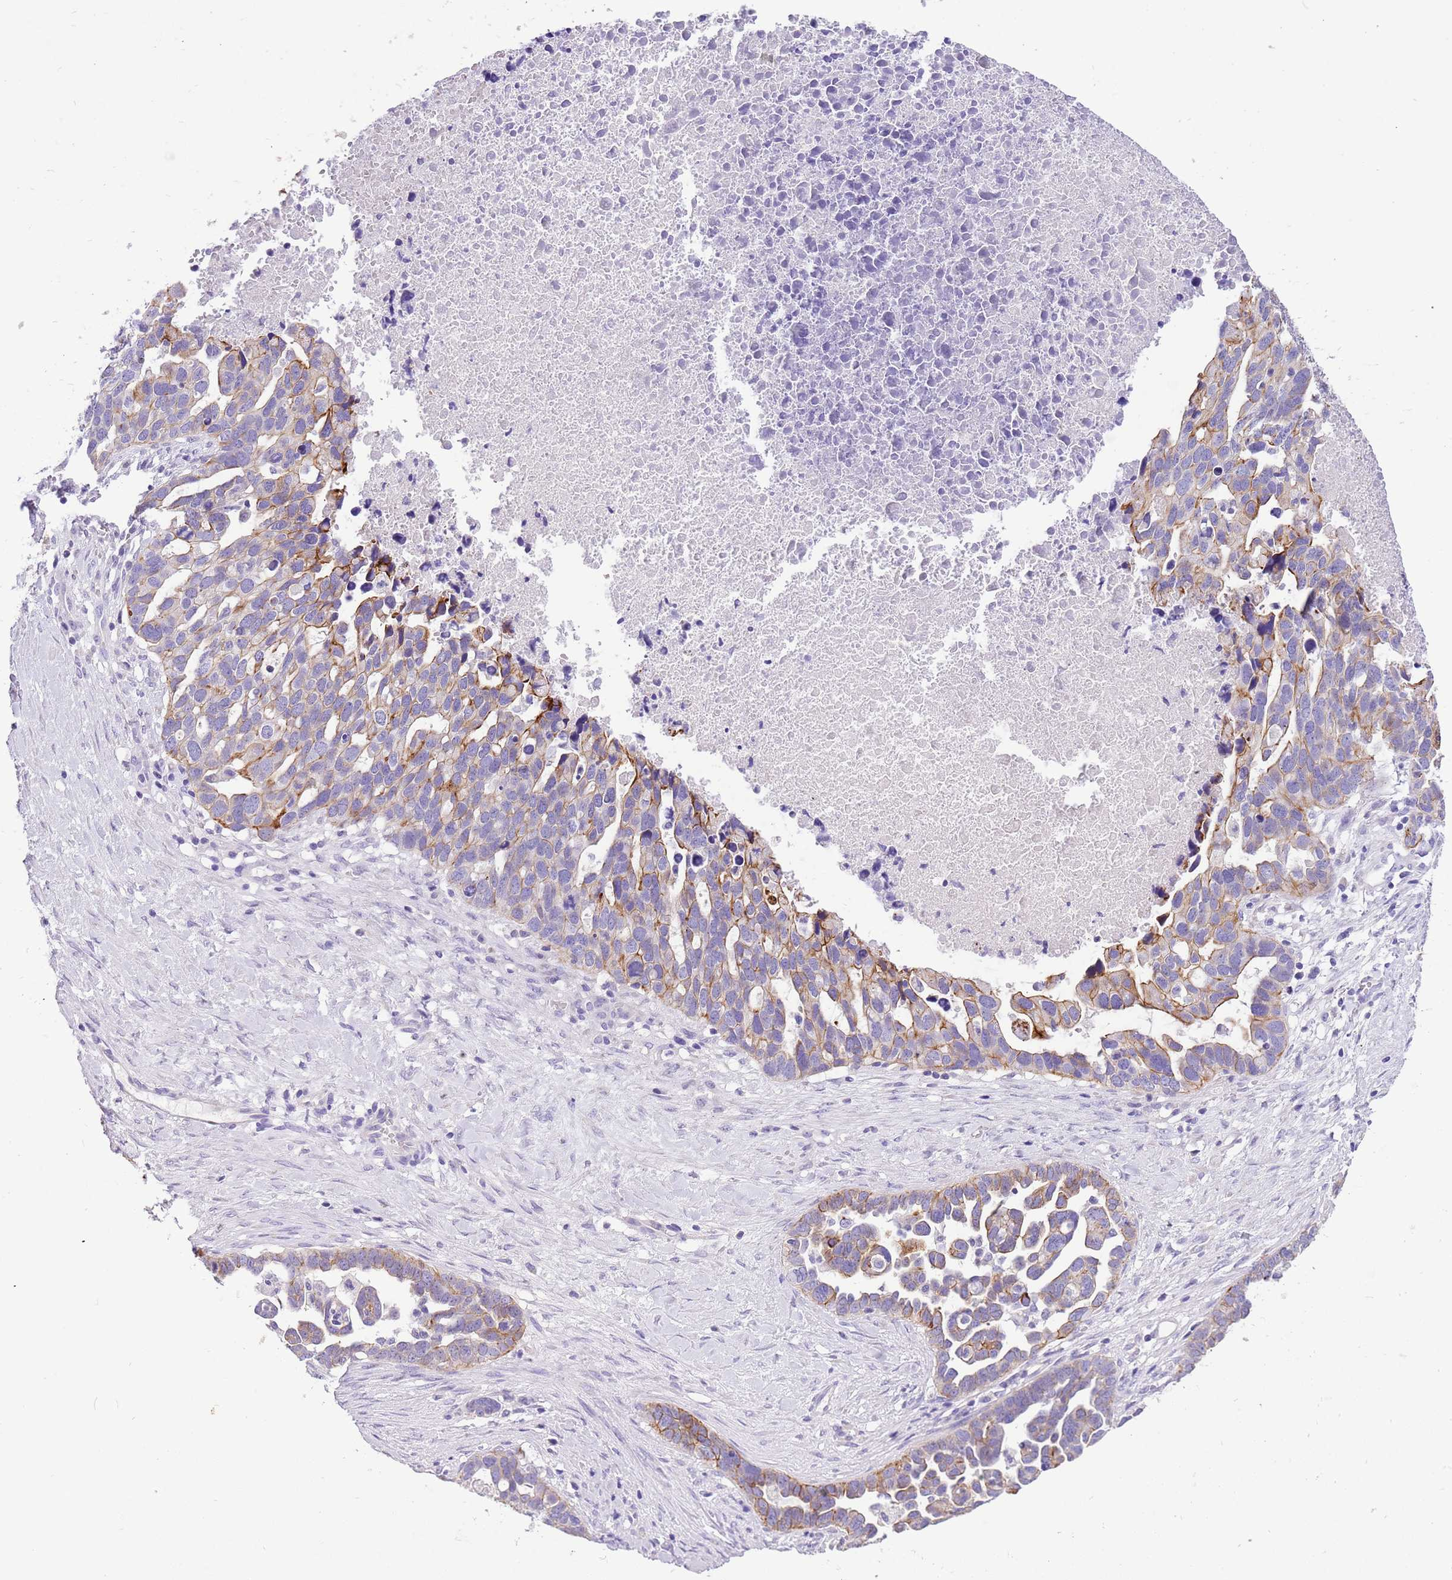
{"staining": {"intensity": "moderate", "quantity": "25%-75%", "location": "cytoplasmic/membranous"}, "tissue": "ovarian cancer", "cell_type": "Tumor cells", "image_type": "cancer", "snomed": [{"axis": "morphology", "description": "Cystadenocarcinoma, serous, NOS"}, {"axis": "topography", "description": "Ovary"}], "caption": "Moderate cytoplasmic/membranous protein expression is seen in about 25%-75% of tumor cells in ovarian cancer.", "gene": "R3HDM4", "patient": {"sex": "female", "age": 54}}